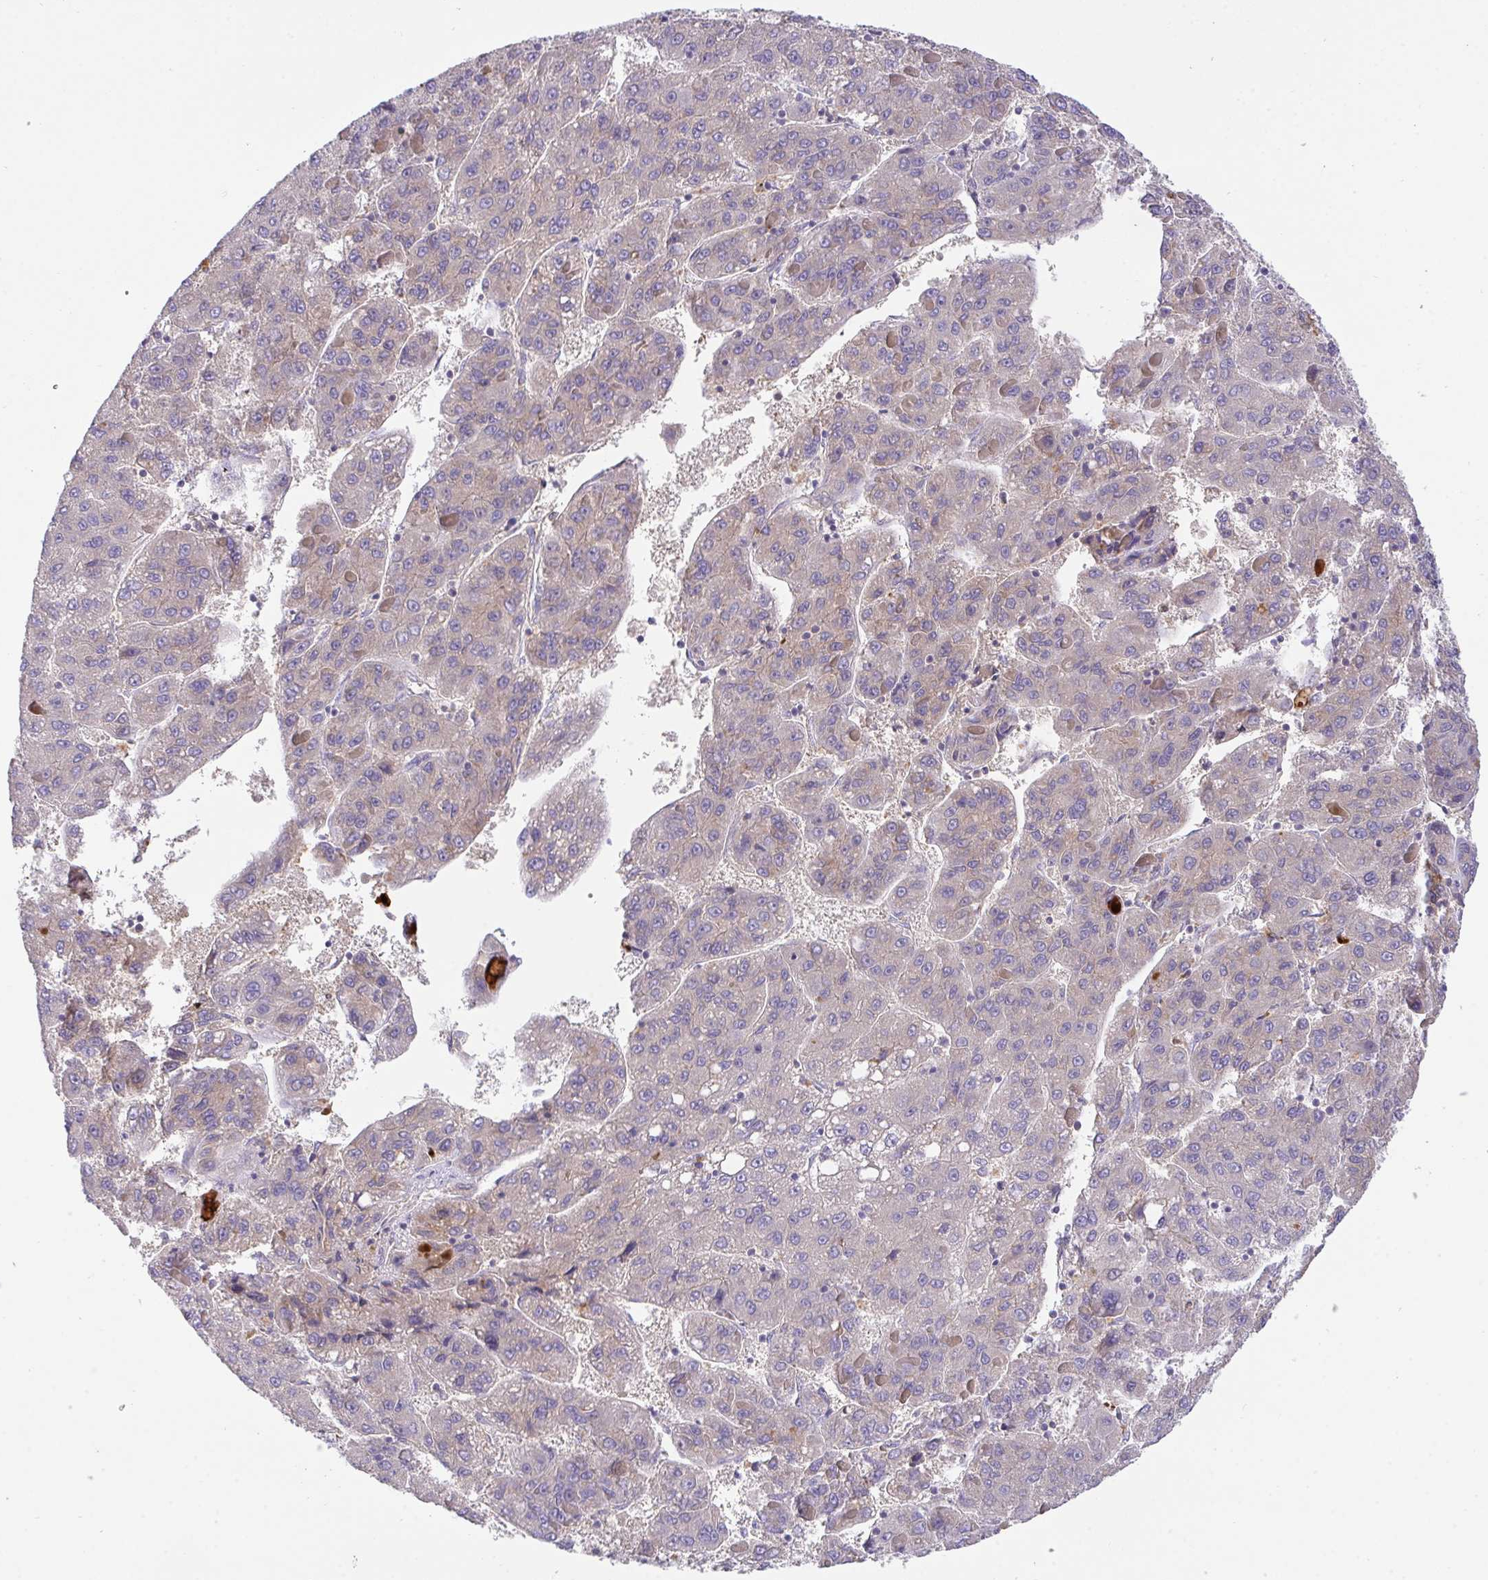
{"staining": {"intensity": "weak", "quantity": "<25%", "location": "cytoplasmic/membranous"}, "tissue": "liver cancer", "cell_type": "Tumor cells", "image_type": "cancer", "snomed": [{"axis": "morphology", "description": "Carcinoma, Hepatocellular, NOS"}, {"axis": "topography", "description": "Liver"}], "caption": "This is an immunohistochemistry image of liver cancer (hepatocellular carcinoma). There is no expression in tumor cells.", "gene": "ZNF581", "patient": {"sex": "female", "age": 82}}